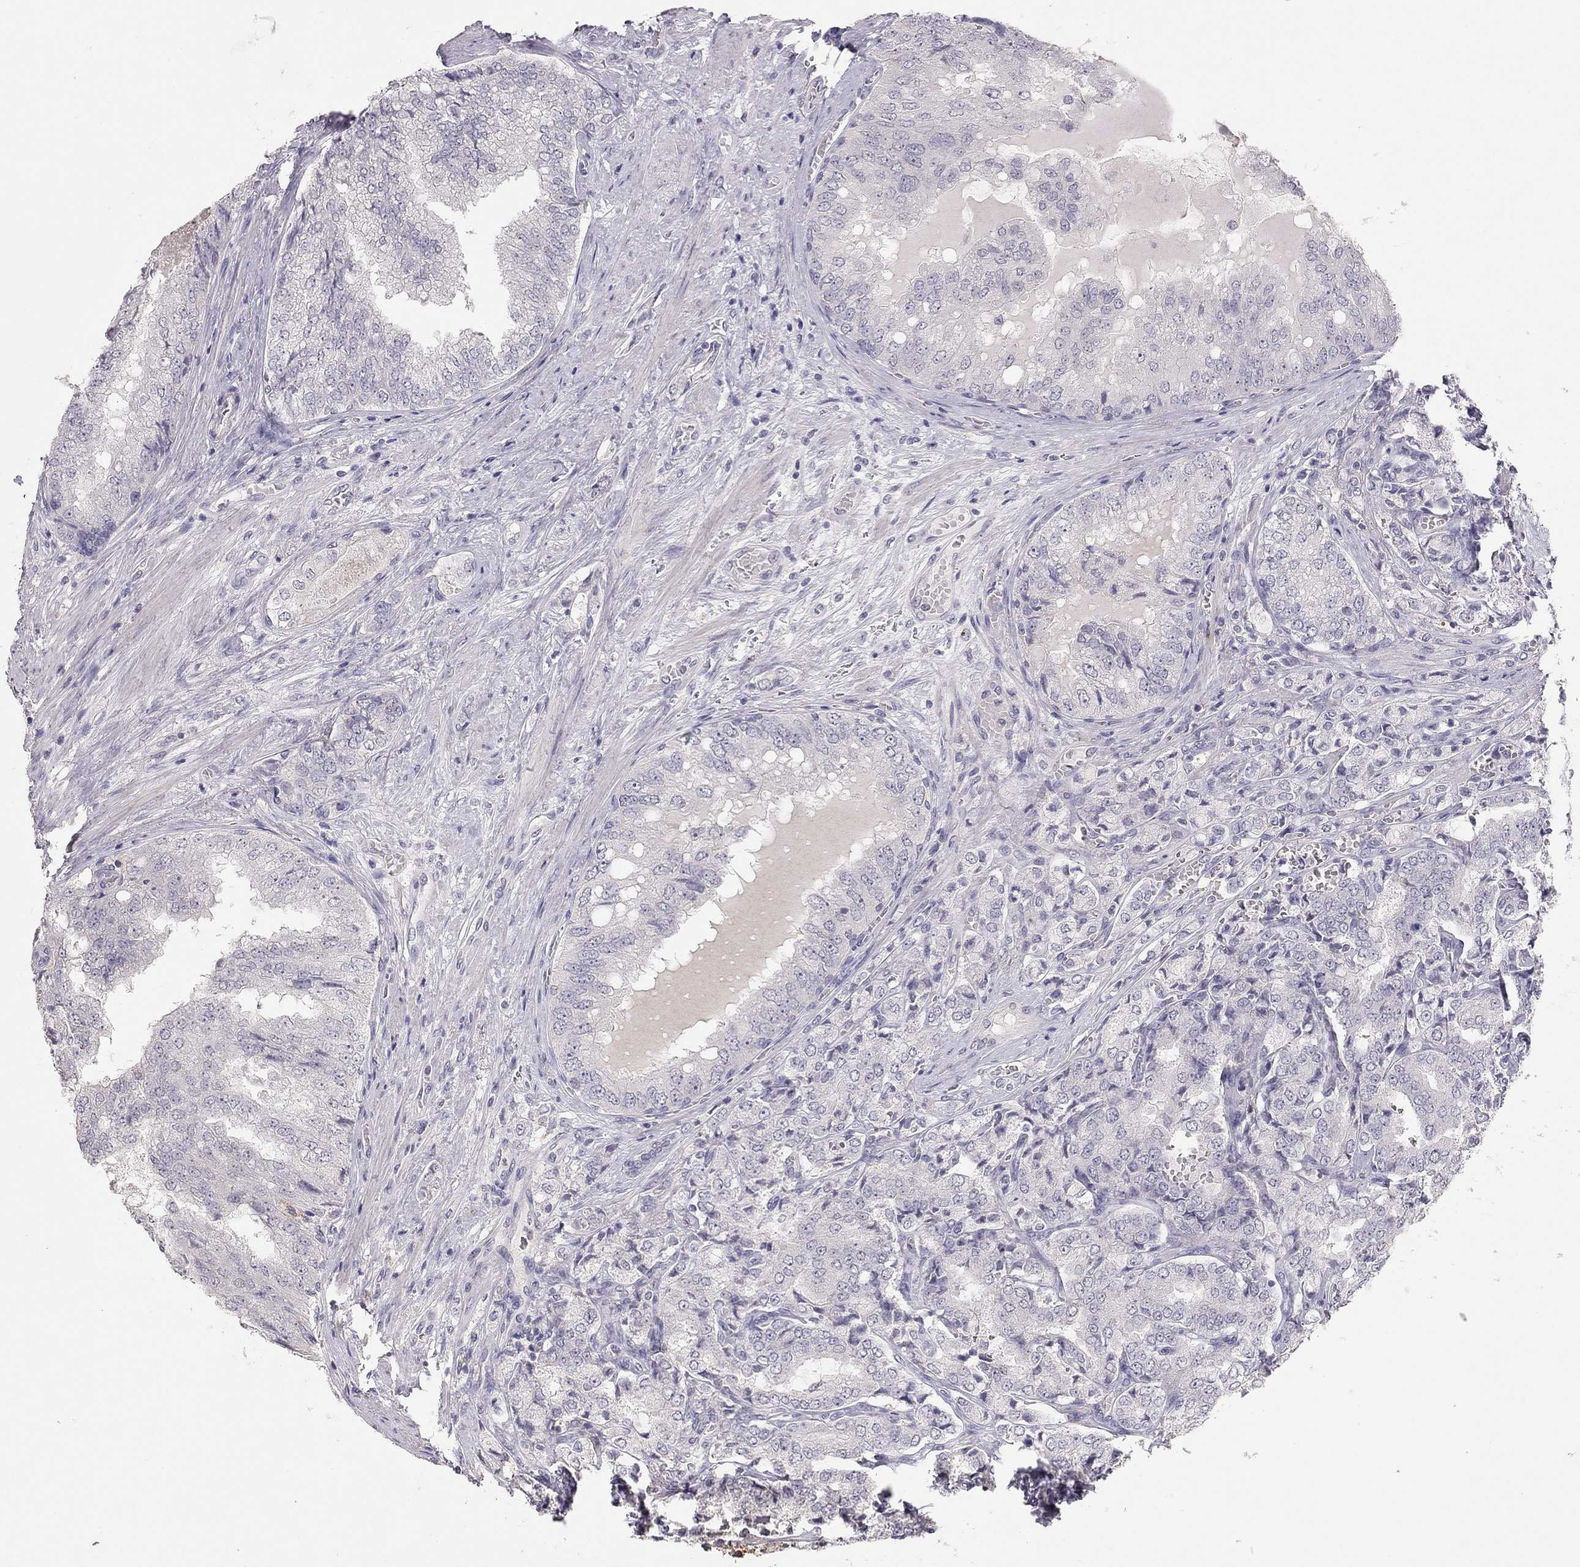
{"staining": {"intensity": "negative", "quantity": "none", "location": "none"}, "tissue": "prostate cancer", "cell_type": "Tumor cells", "image_type": "cancer", "snomed": [{"axis": "morphology", "description": "Adenocarcinoma, NOS"}, {"axis": "topography", "description": "Prostate"}], "caption": "Prostate adenocarcinoma stained for a protein using immunohistochemistry demonstrates no staining tumor cells.", "gene": "ADORA2A", "patient": {"sex": "male", "age": 65}}